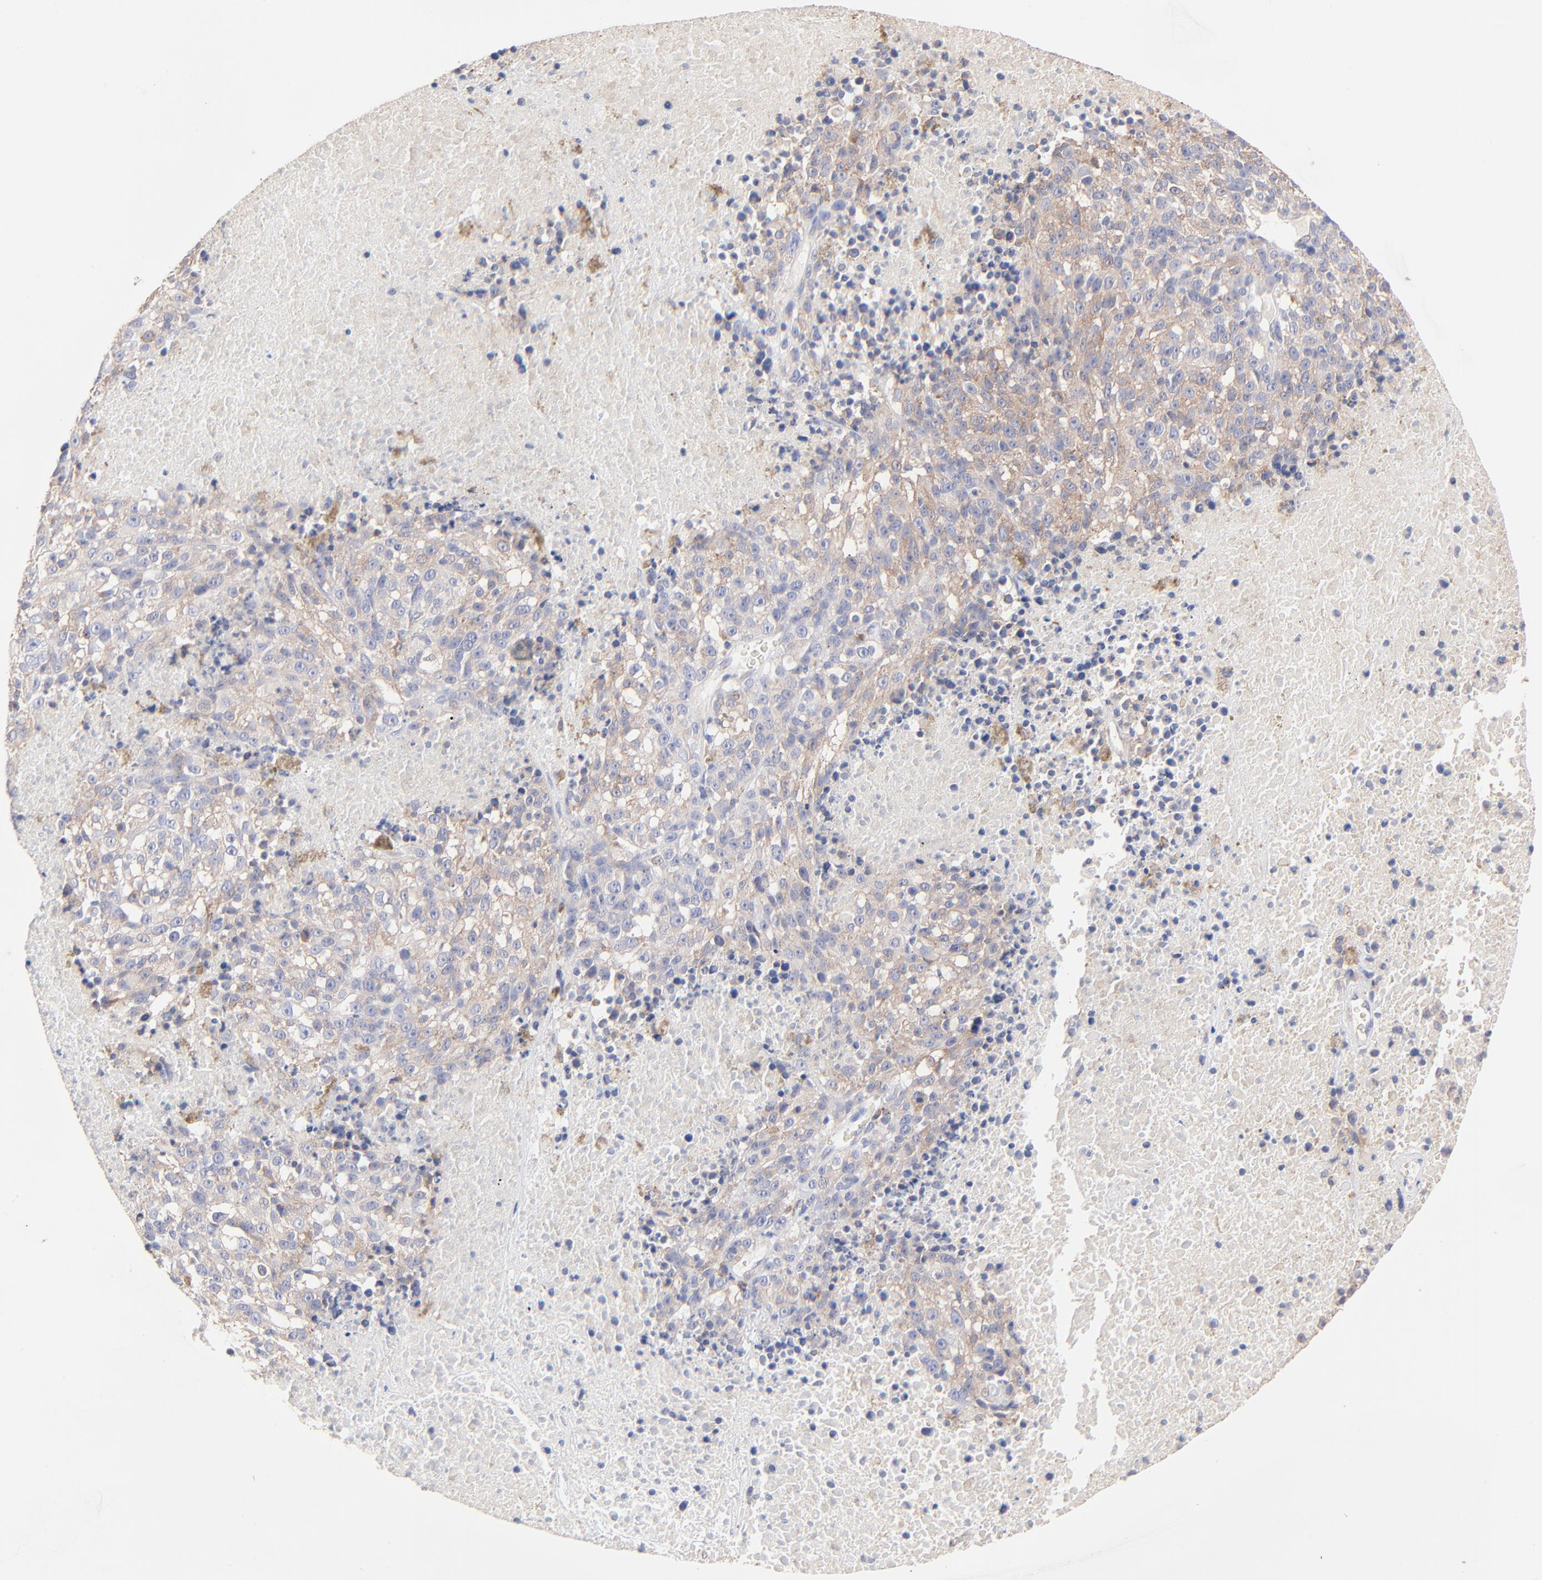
{"staining": {"intensity": "weak", "quantity": ">75%", "location": "cytoplasmic/membranous"}, "tissue": "melanoma", "cell_type": "Tumor cells", "image_type": "cancer", "snomed": [{"axis": "morphology", "description": "Malignant melanoma, Metastatic site"}, {"axis": "topography", "description": "Cerebral cortex"}], "caption": "DAB (3,3'-diaminobenzidine) immunohistochemical staining of human melanoma exhibits weak cytoplasmic/membranous protein expression in about >75% of tumor cells.", "gene": "PPFIBP2", "patient": {"sex": "female", "age": 52}}